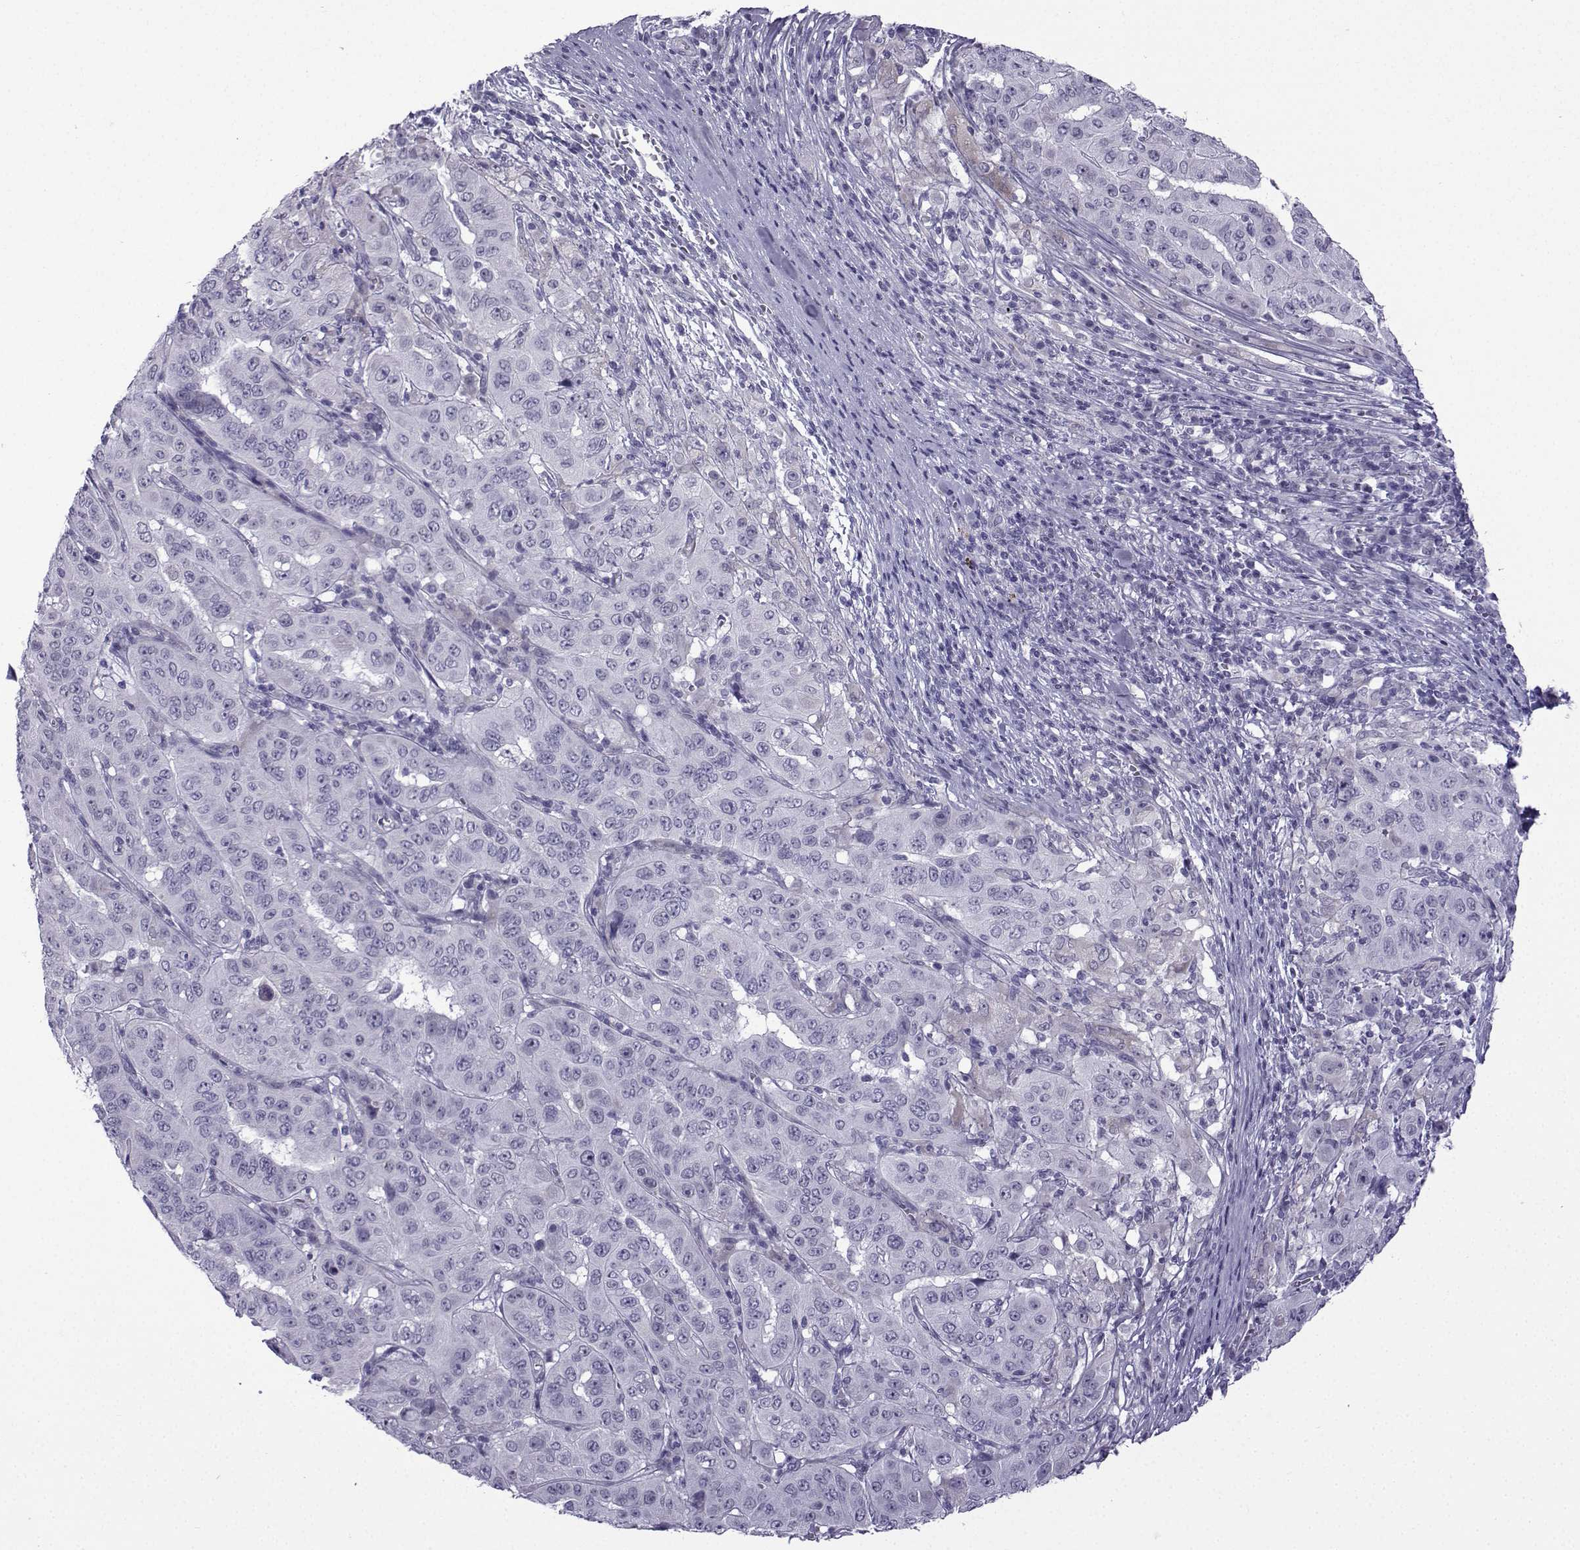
{"staining": {"intensity": "negative", "quantity": "none", "location": "none"}, "tissue": "pancreatic cancer", "cell_type": "Tumor cells", "image_type": "cancer", "snomed": [{"axis": "morphology", "description": "Adenocarcinoma, NOS"}, {"axis": "topography", "description": "Pancreas"}], "caption": "High magnification brightfield microscopy of pancreatic adenocarcinoma stained with DAB (3,3'-diaminobenzidine) (brown) and counterstained with hematoxylin (blue): tumor cells show no significant expression.", "gene": "CFAP53", "patient": {"sex": "male", "age": 63}}